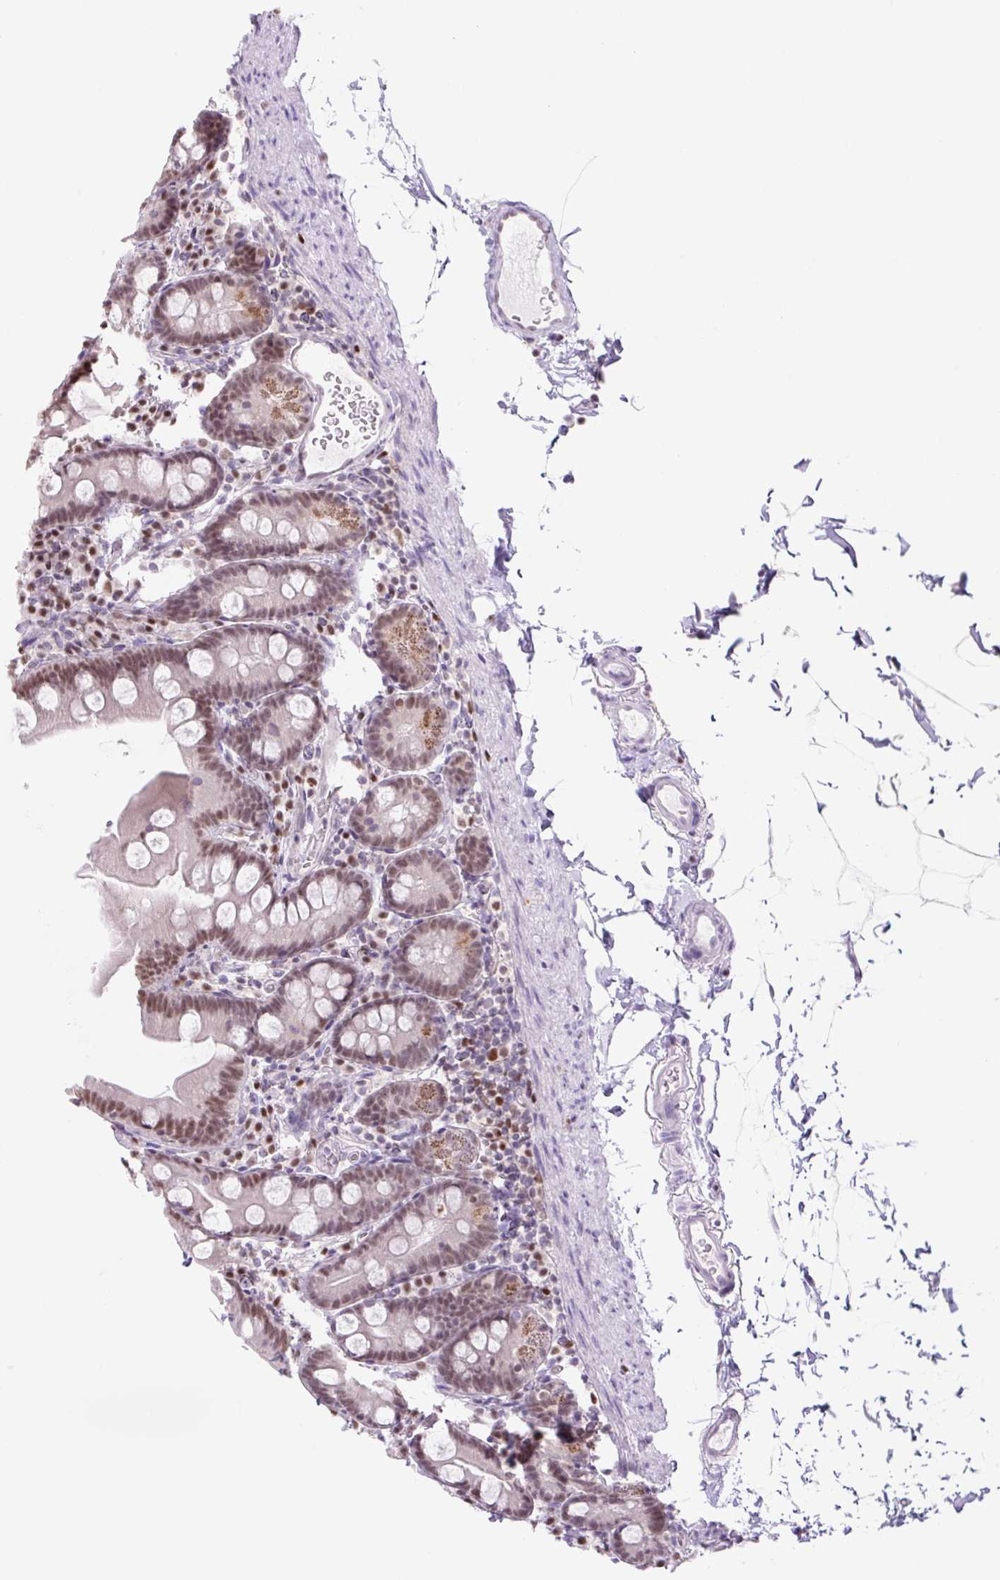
{"staining": {"intensity": "moderate", "quantity": ">75%", "location": "nuclear"}, "tissue": "small intestine", "cell_type": "Glandular cells", "image_type": "normal", "snomed": [{"axis": "morphology", "description": "Normal tissue, NOS"}, {"axis": "topography", "description": "Small intestine"}], "caption": "This is a histology image of IHC staining of normal small intestine, which shows moderate expression in the nuclear of glandular cells.", "gene": "TLE3", "patient": {"sex": "female", "age": 68}}